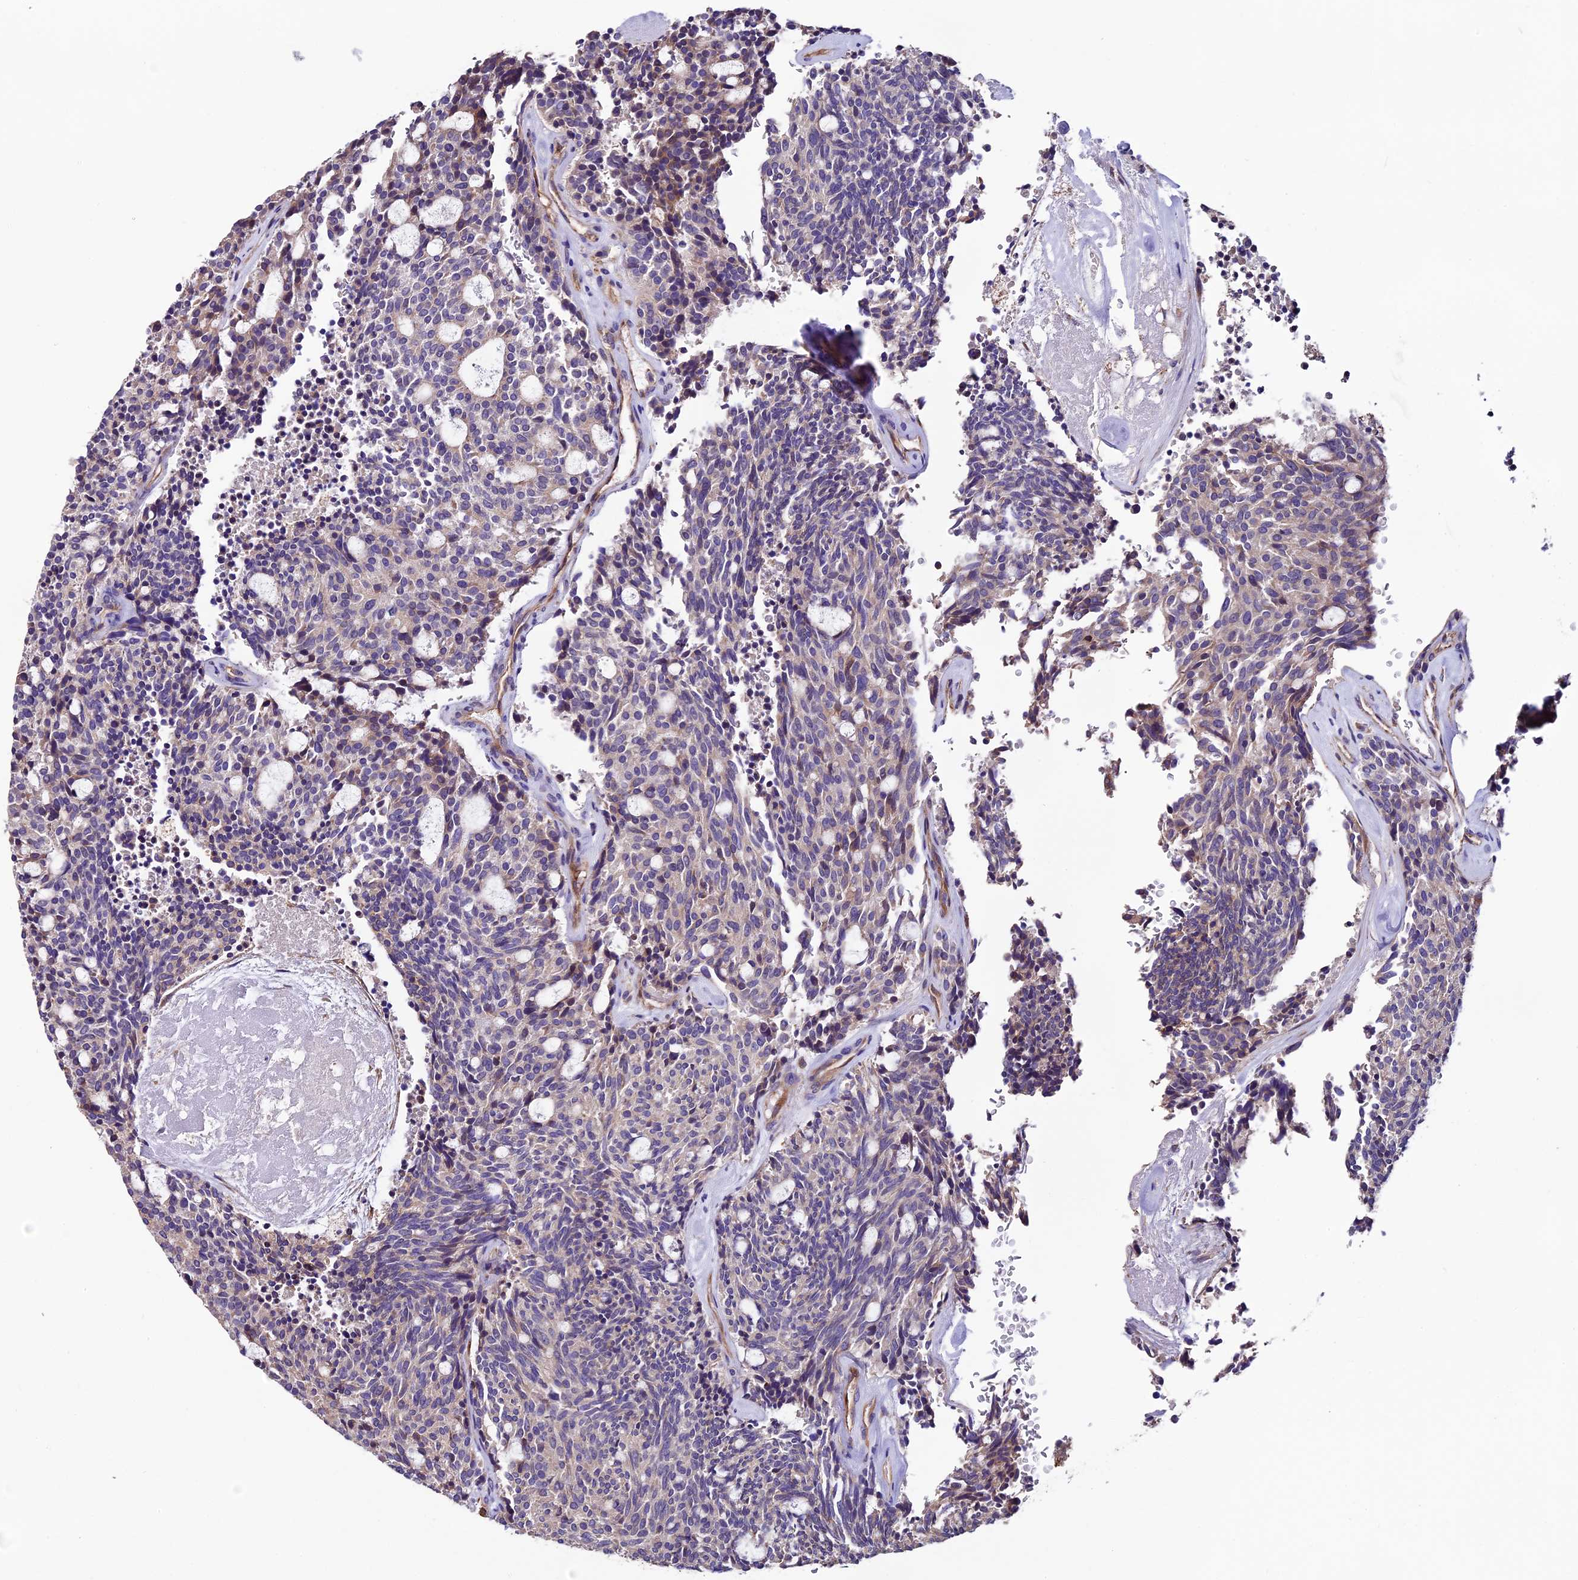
{"staining": {"intensity": "negative", "quantity": "none", "location": "none"}, "tissue": "carcinoid", "cell_type": "Tumor cells", "image_type": "cancer", "snomed": [{"axis": "morphology", "description": "Carcinoid, malignant, NOS"}, {"axis": "topography", "description": "Pancreas"}], "caption": "The micrograph exhibits no significant expression in tumor cells of carcinoid (malignant).", "gene": "CLN5", "patient": {"sex": "female", "age": 54}}